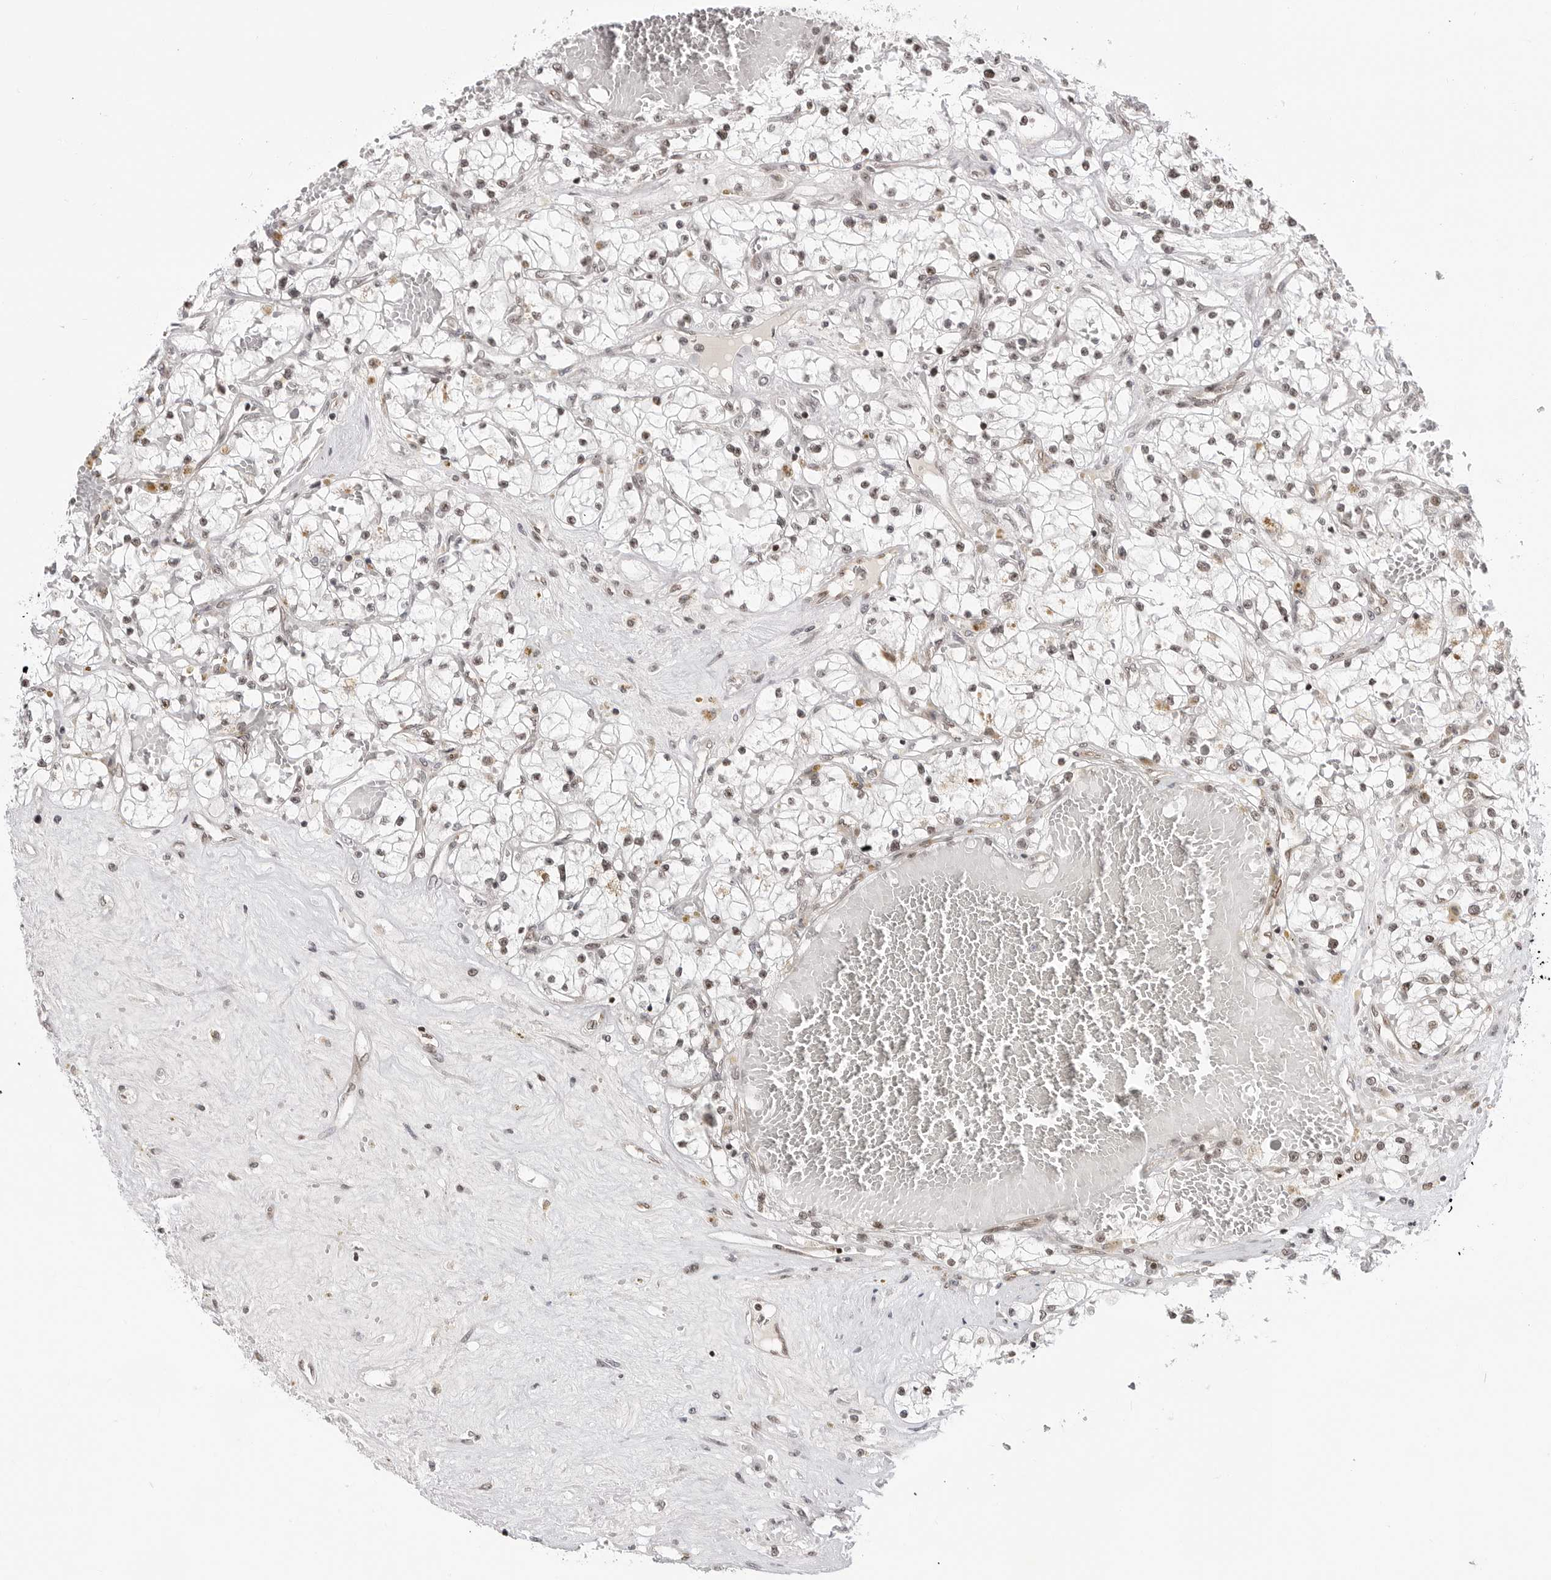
{"staining": {"intensity": "weak", "quantity": "25%-75%", "location": "nuclear"}, "tissue": "renal cancer", "cell_type": "Tumor cells", "image_type": "cancer", "snomed": [{"axis": "morphology", "description": "Normal tissue, NOS"}, {"axis": "morphology", "description": "Adenocarcinoma, NOS"}, {"axis": "topography", "description": "Kidney"}], "caption": "A brown stain shows weak nuclear expression of a protein in renal cancer tumor cells.", "gene": "C8orf33", "patient": {"sex": "male", "age": 68}}